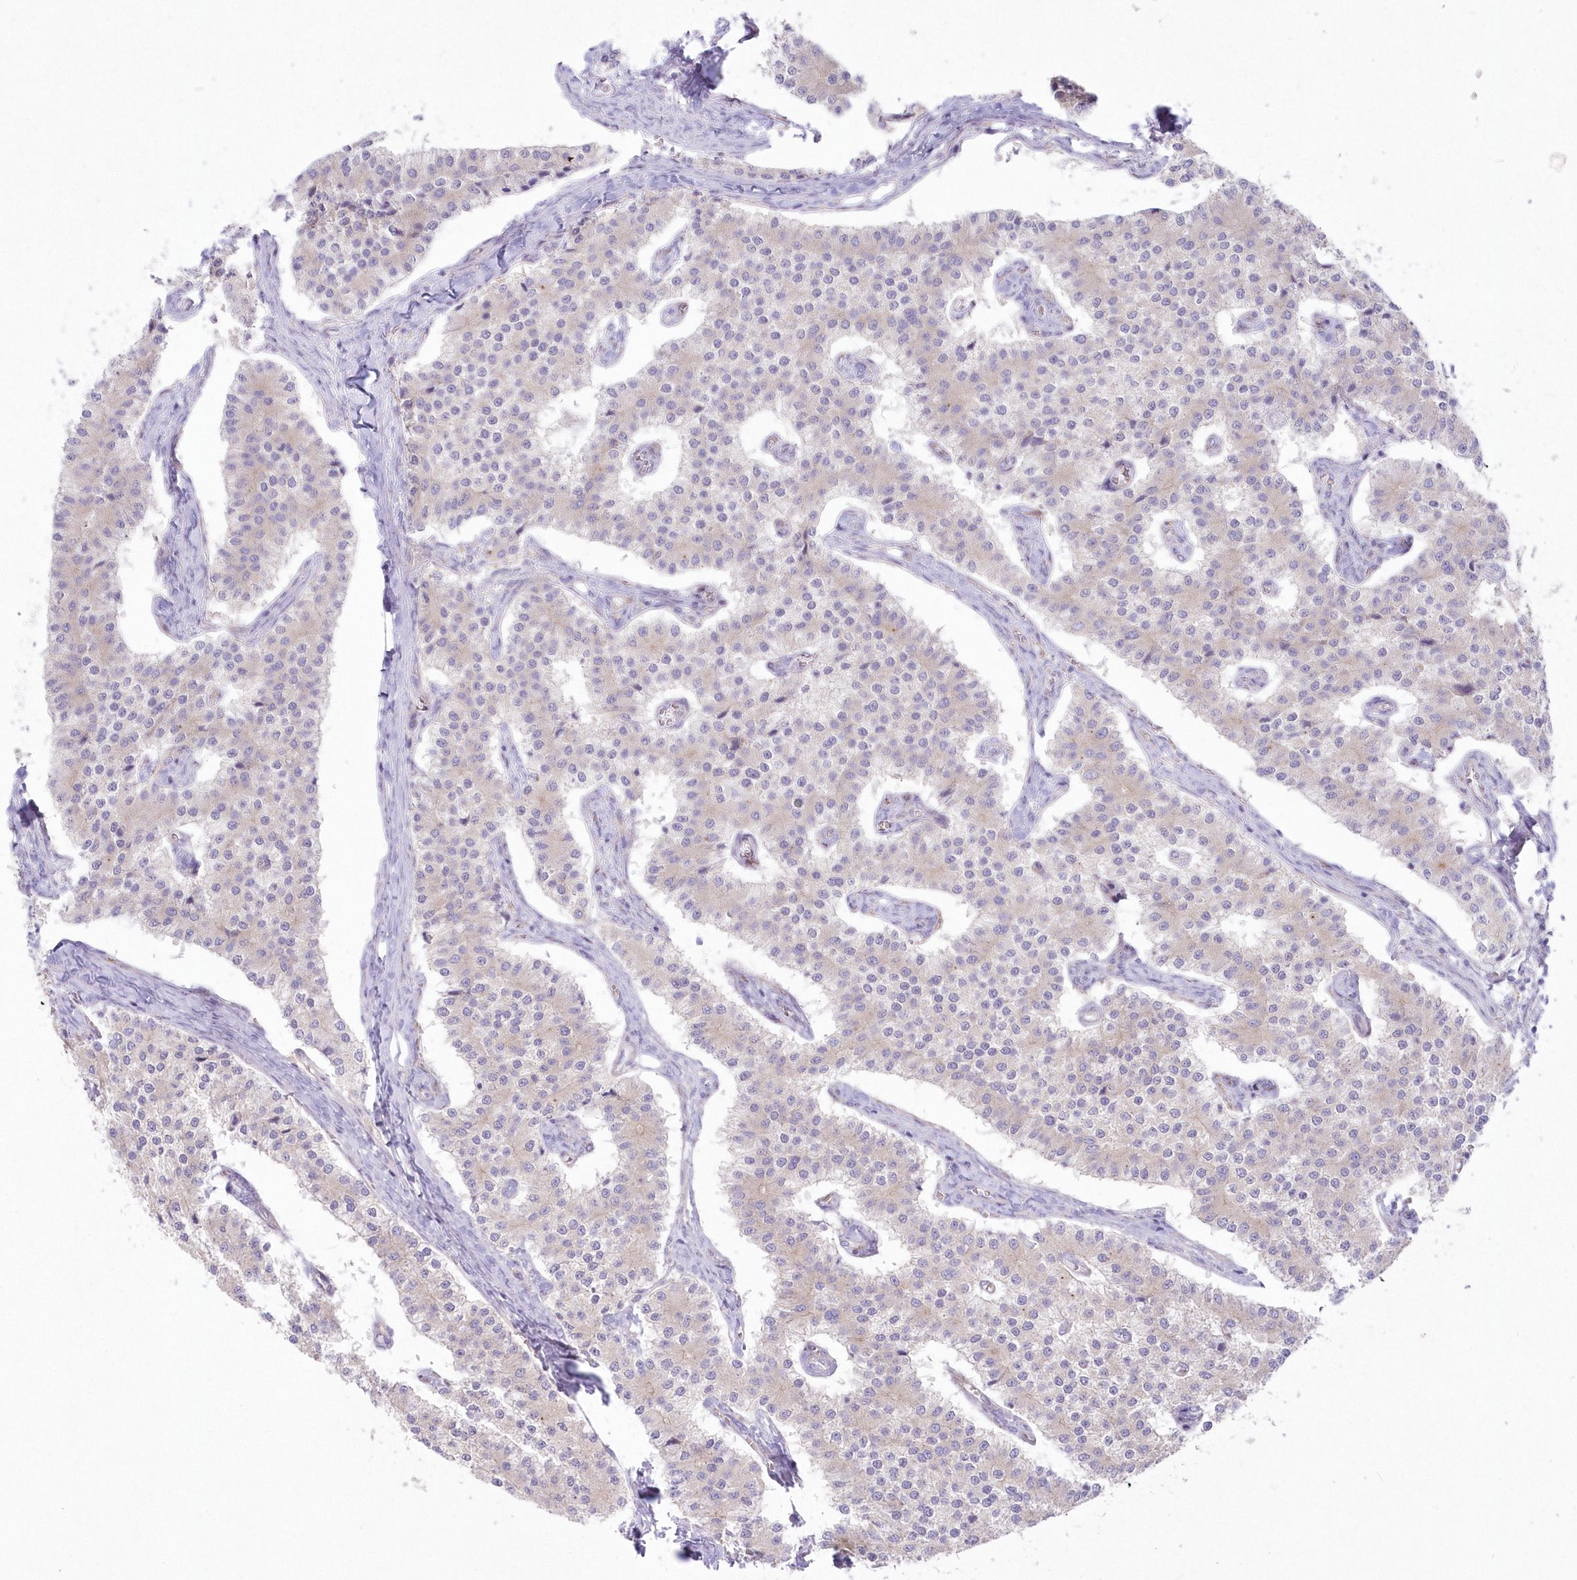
{"staining": {"intensity": "weak", "quantity": "<25%", "location": "cytoplasmic/membranous"}, "tissue": "carcinoid", "cell_type": "Tumor cells", "image_type": "cancer", "snomed": [{"axis": "morphology", "description": "Carcinoid, malignant, NOS"}, {"axis": "topography", "description": "Colon"}], "caption": "Carcinoid was stained to show a protein in brown. There is no significant positivity in tumor cells.", "gene": "ZNF843", "patient": {"sex": "female", "age": 52}}